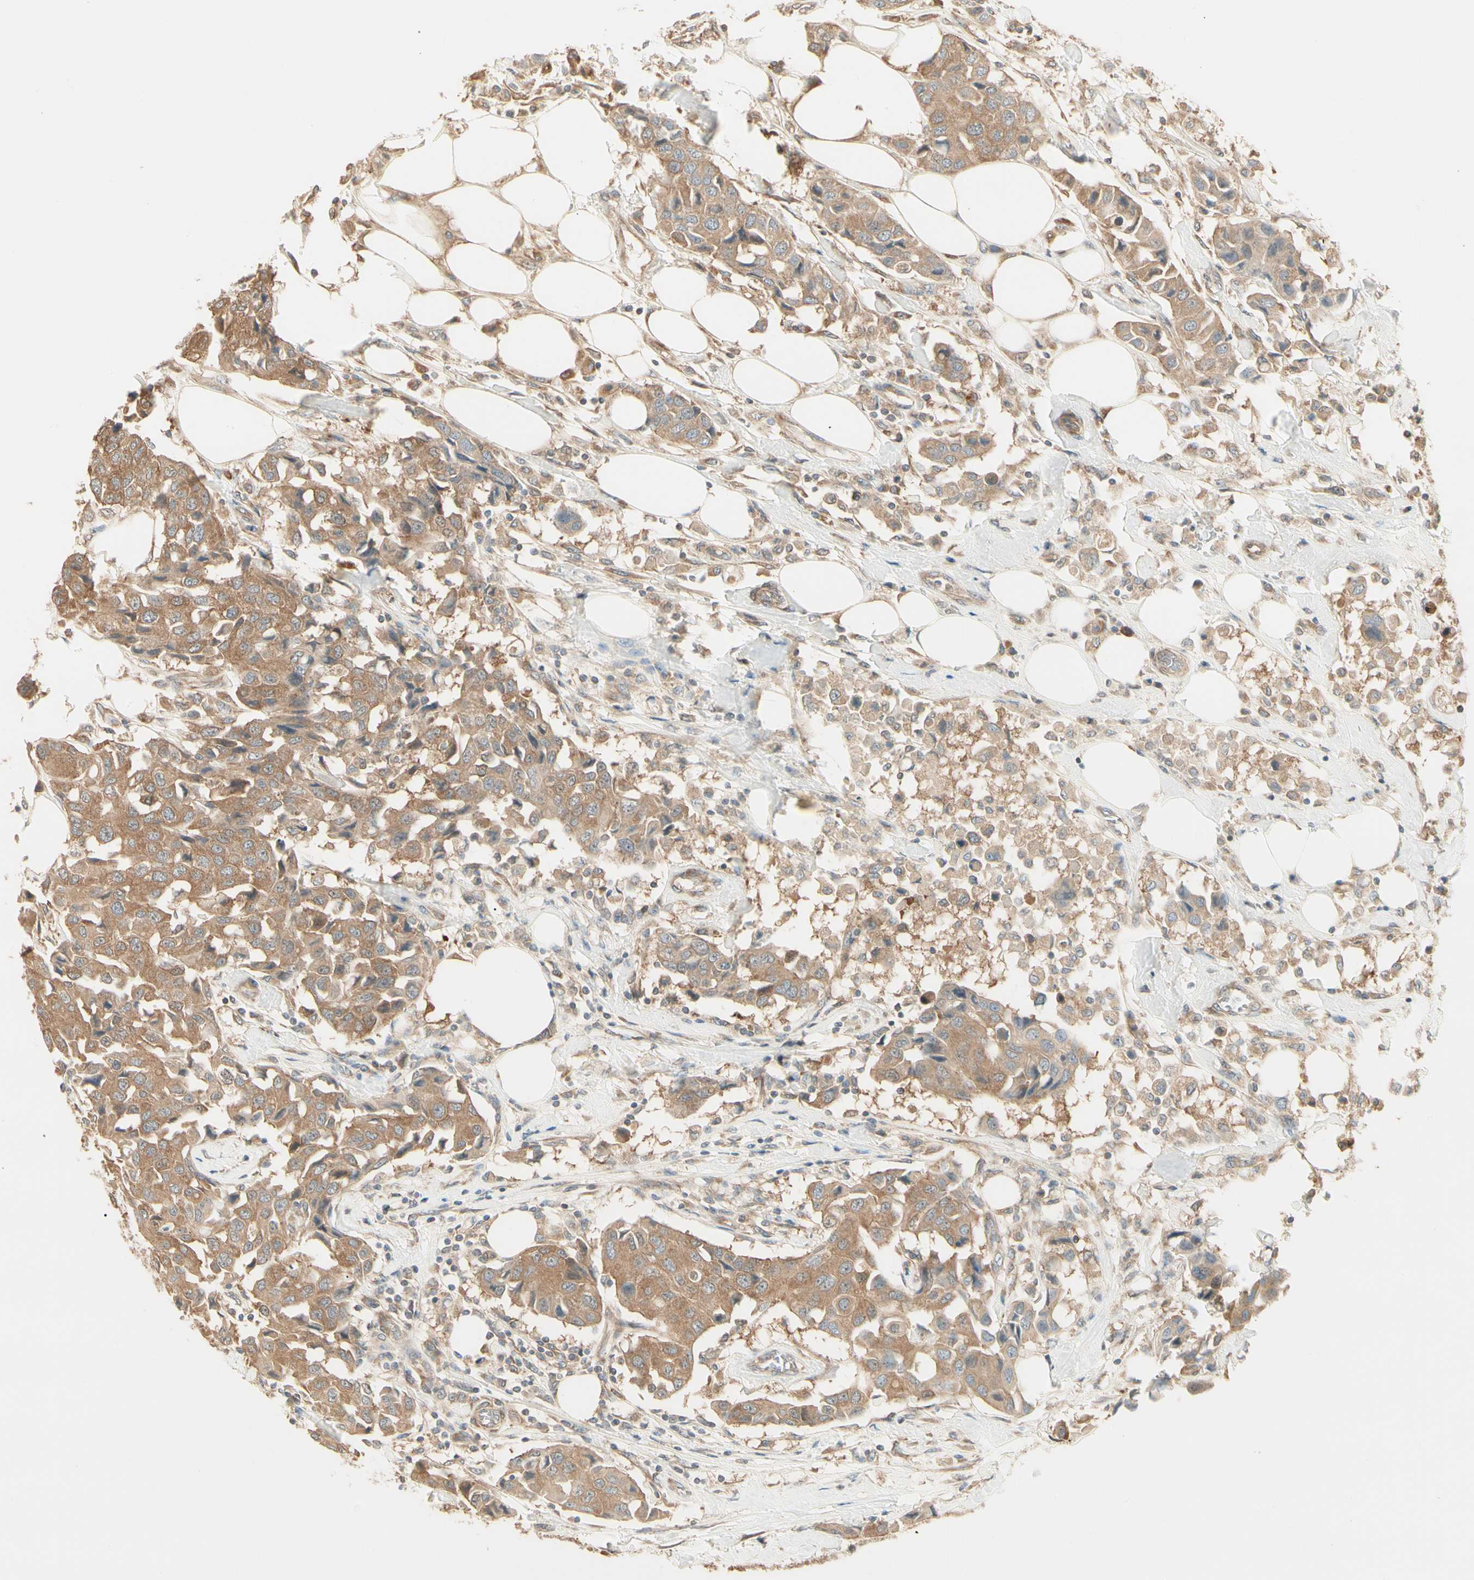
{"staining": {"intensity": "moderate", "quantity": ">75%", "location": "cytoplasmic/membranous"}, "tissue": "breast cancer", "cell_type": "Tumor cells", "image_type": "cancer", "snomed": [{"axis": "morphology", "description": "Duct carcinoma"}, {"axis": "topography", "description": "Breast"}], "caption": "An image of human invasive ductal carcinoma (breast) stained for a protein demonstrates moderate cytoplasmic/membranous brown staining in tumor cells.", "gene": "IRAG1", "patient": {"sex": "female", "age": 80}}